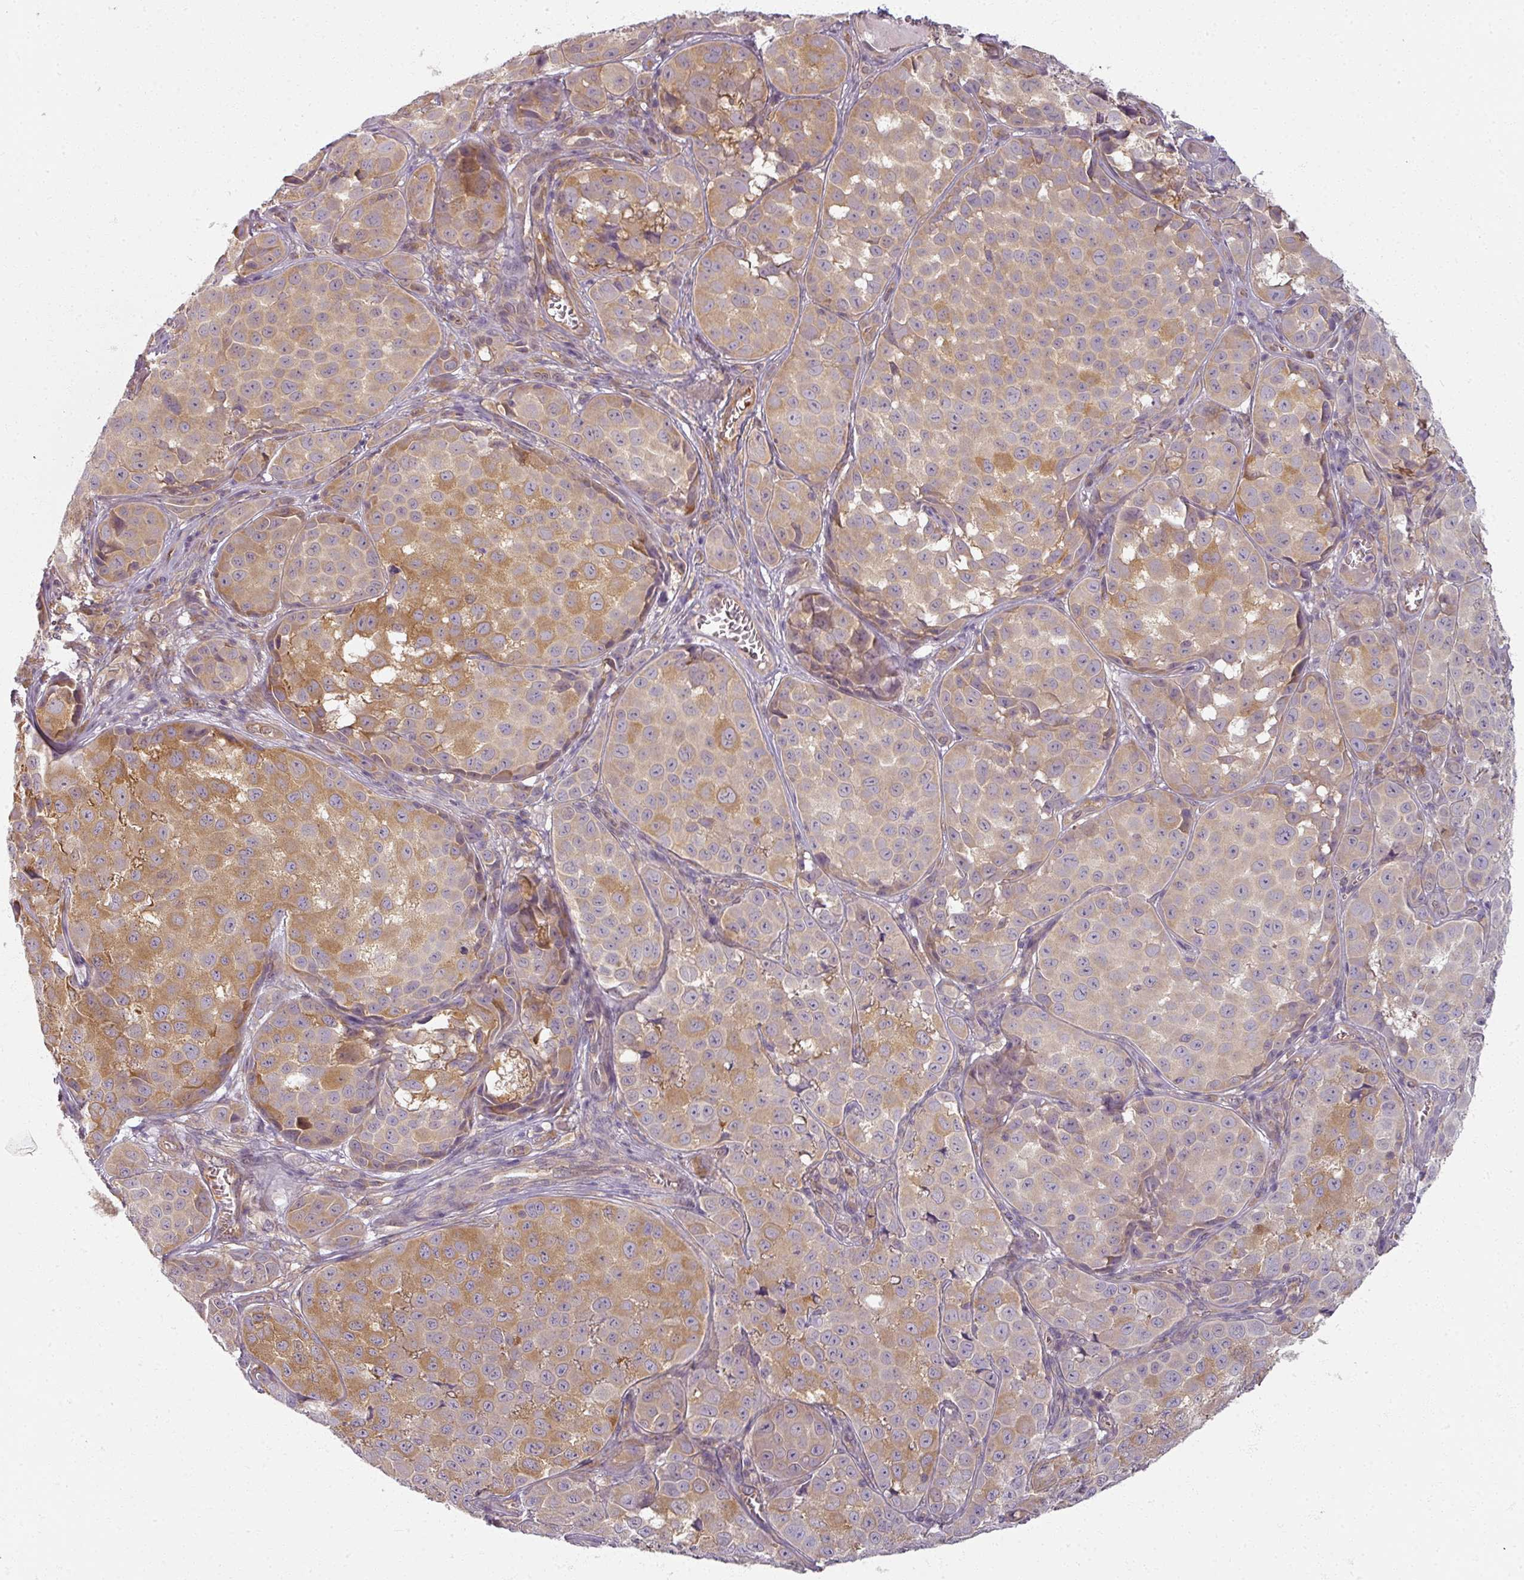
{"staining": {"intensity": "moderate", "quantity": "25%-75%", "location": "cytoplasmic/membranous"}, "tissue": "melanoma", "cell_type": "Tumor cells", "image_type": "cancer", "snomed": [{"axis": "morphology", "description": "Malignant melanoma, NOS"}, {"axis": "topography", "description": "Skin"}], "caption": "Moderate cytoplasmic/membranous protein expression is seen in approximately 25%-75% of tumor cells in melanoma.", "gene": "AGPAT4", "patient": {"sex": "male", "age": 64}}